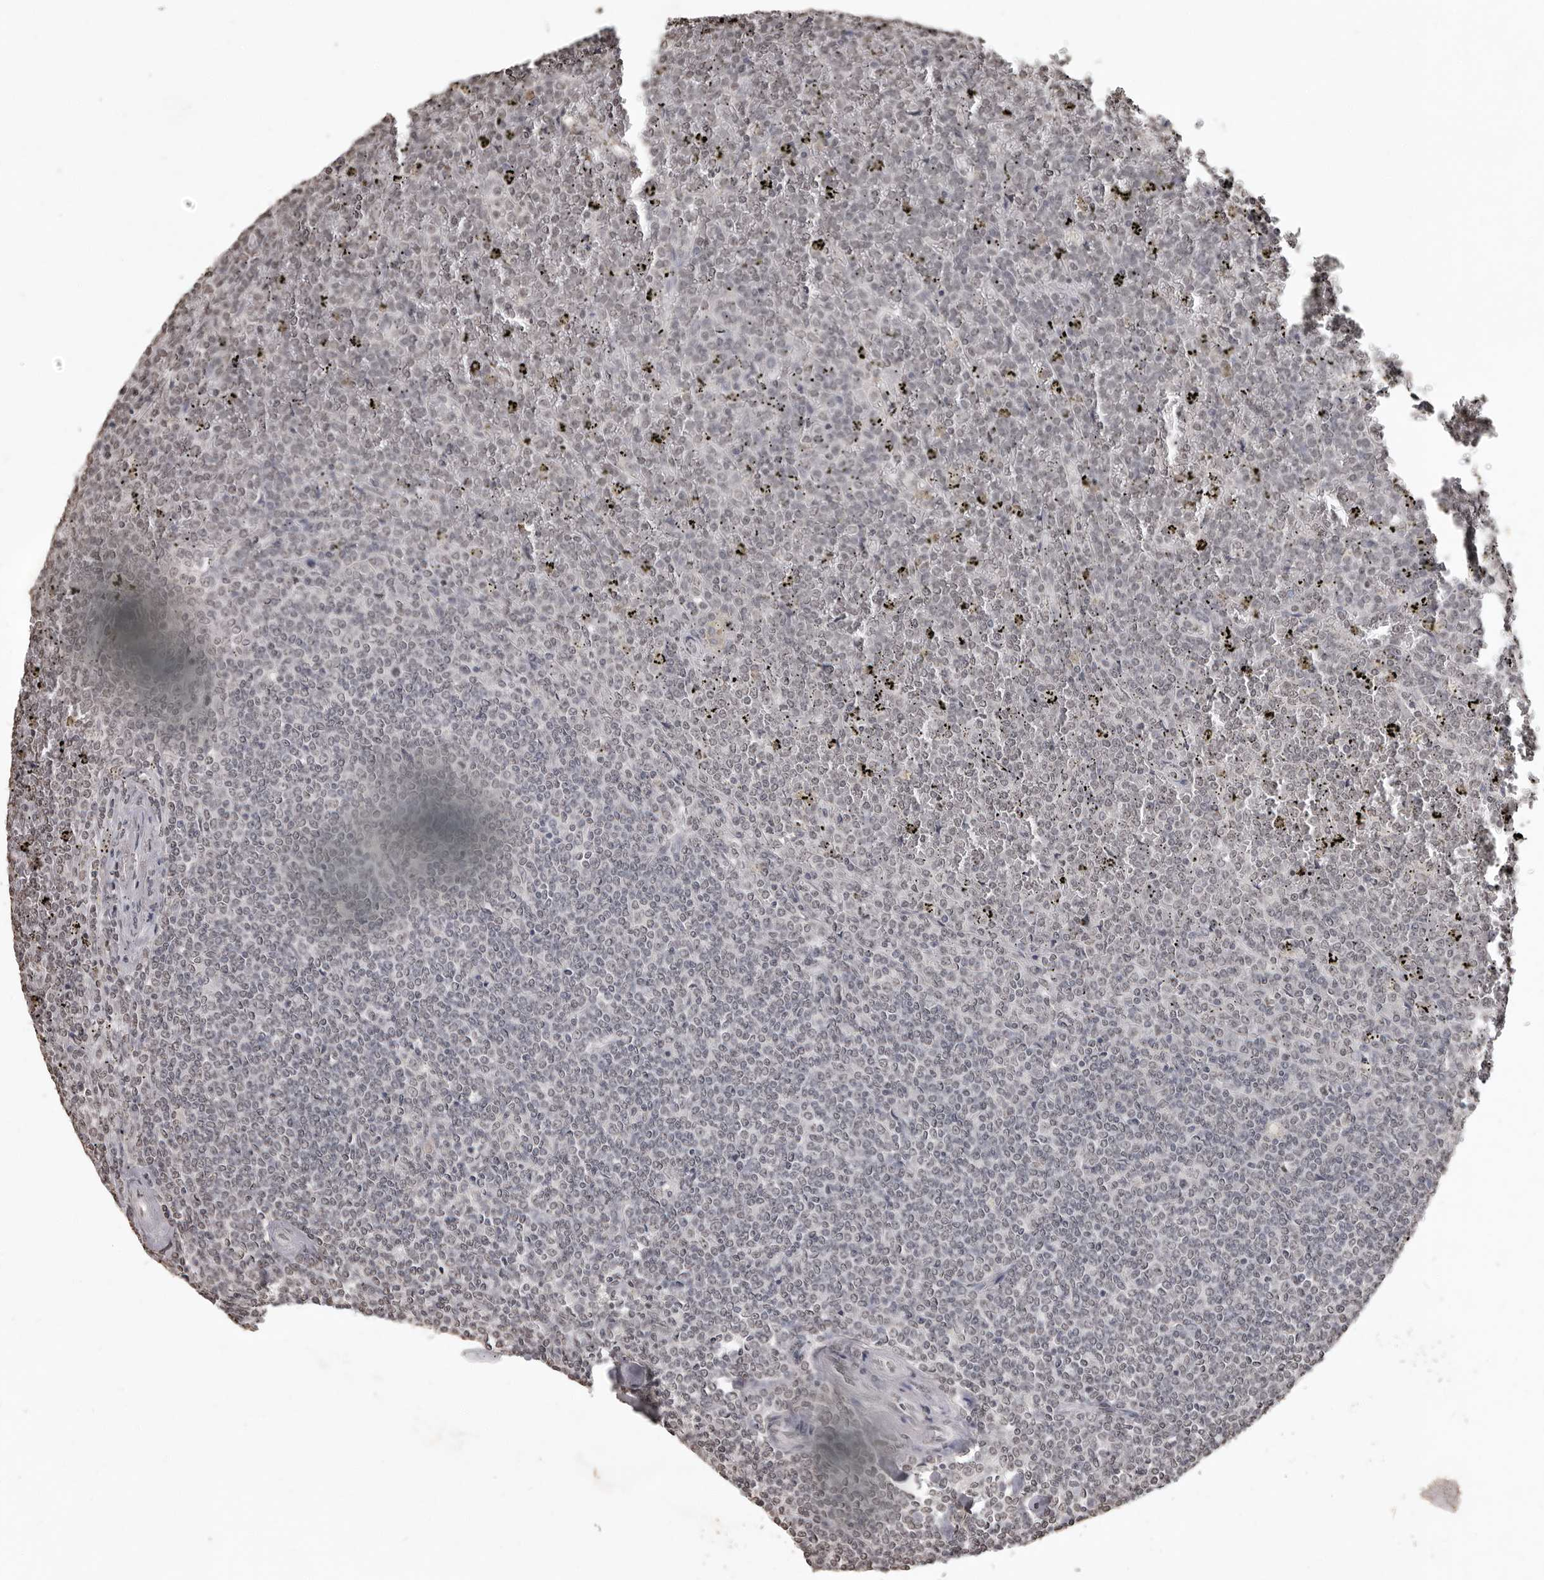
{"staining": {"intensity": "negative", "quantity": "none", "location": "none"}, "tissue": "lymphoma", "cell_type": "Tumor cells", "image_type": "cancer", "snomed": [{"axis": "morphology", "description": "Malignant lymphoma, non-Hodgkin's type, Low grade"}, {"axis": "topography", "description": "Spleen"}], "caption": "This is an immunohistochemistry histopathology image of human lymphoma. There is no positivity in tumor cells.", "gene": "WDR45", "patient": {"sex": "female", "age": 19}}